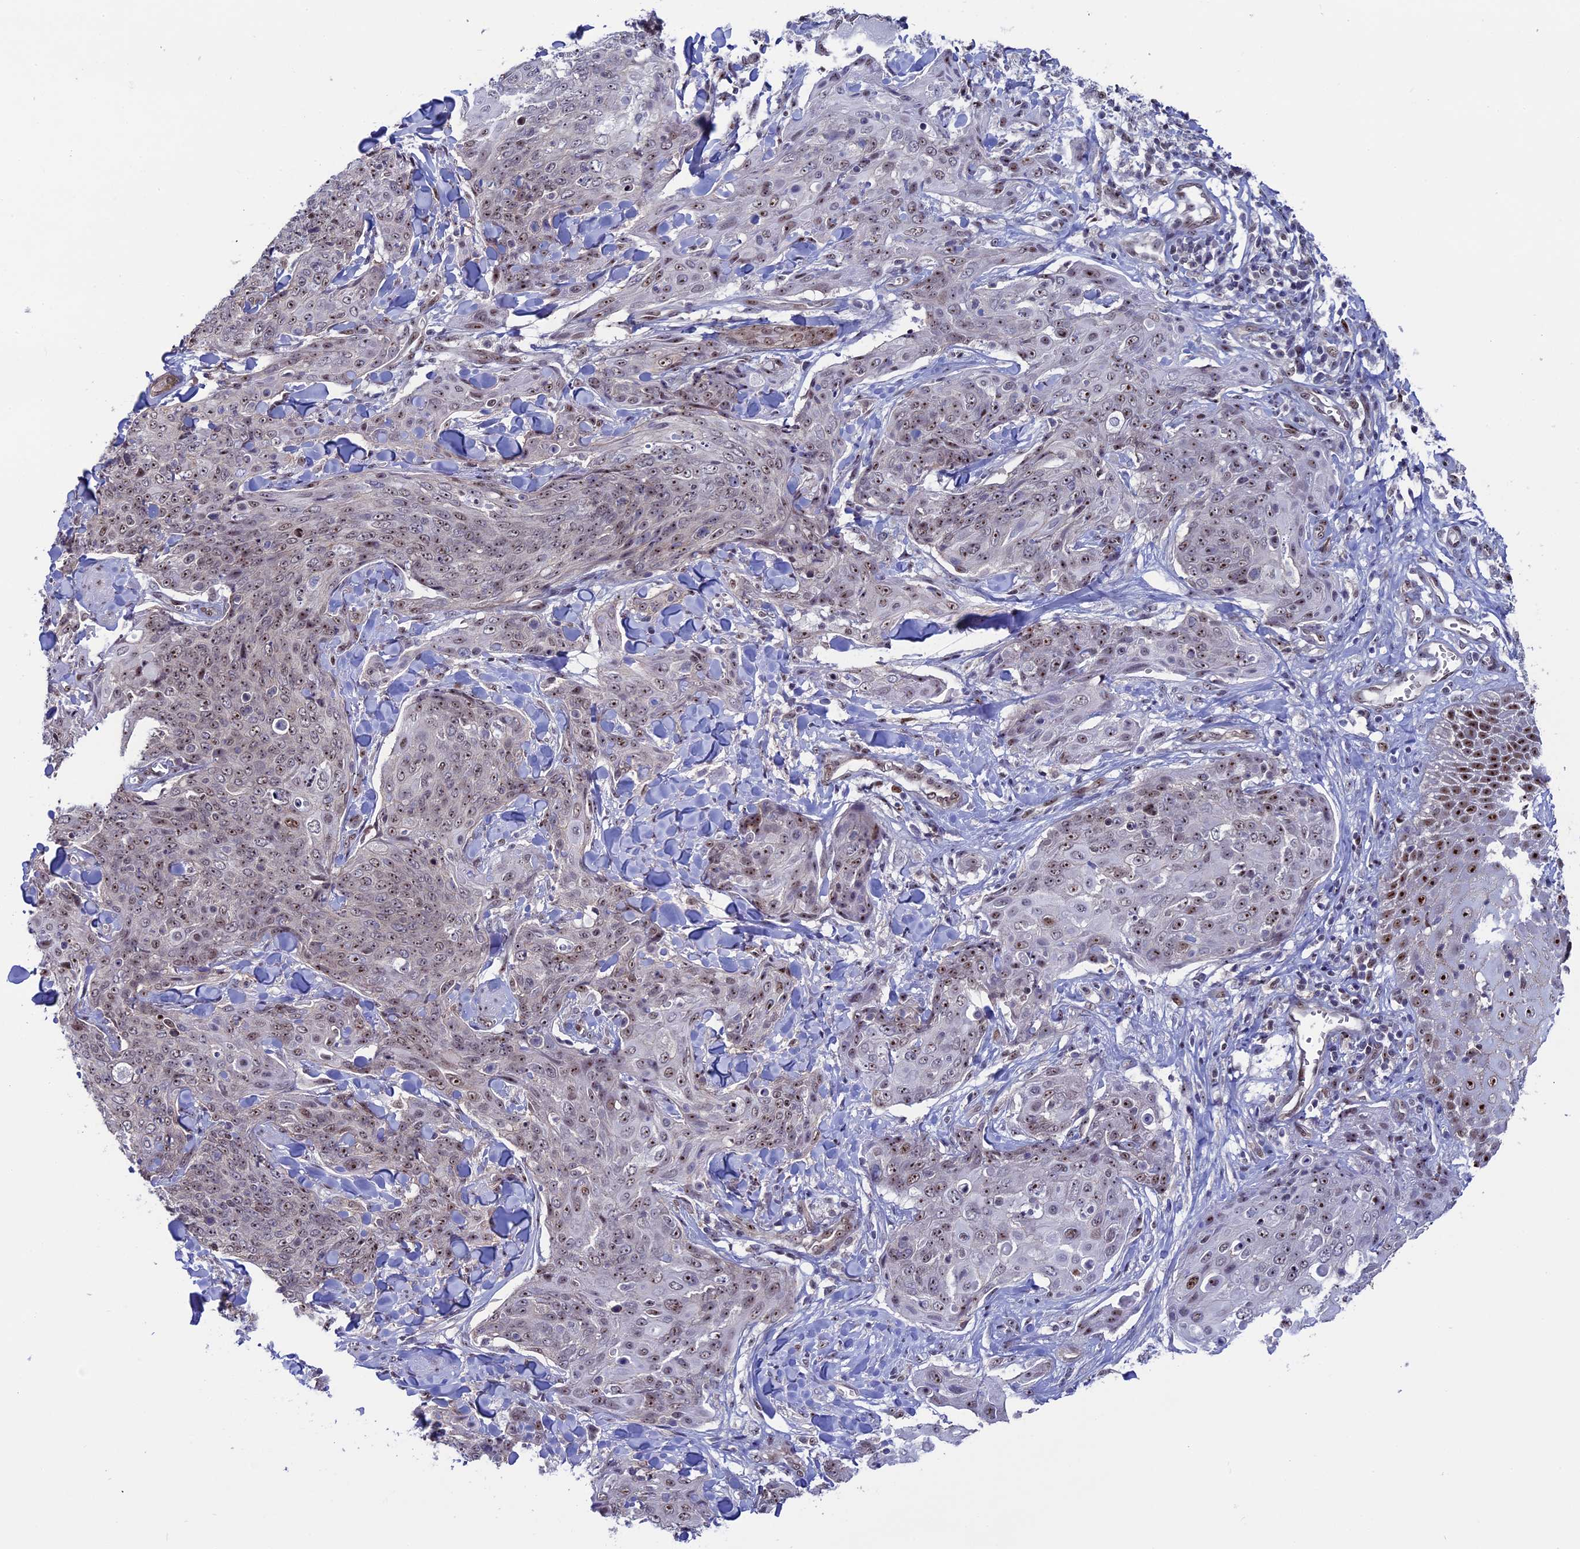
{"staining": {"intensity": "weak", "quantity": ">75%", "location": "nuclear"}, "tissue": "skin cancer", "cell_type": "Tumor cells", "image_type": "cancer", "snomed": [{"axis": "morphology", "description": "Squamous cell carcinoma, NOS"}, {"axis": "topography", "description": "Skin"}, {"axis": "topography", "description": "Vulva"}], "caption": "Immunohistochemistry histopathology image of skin cancer stained for a protein (brown), which reveals low levels of weak nuclear positivity in about >75% of tumor cells.", "gene": "CCDC86", "patient": {"sex": "female", "age": 85}}